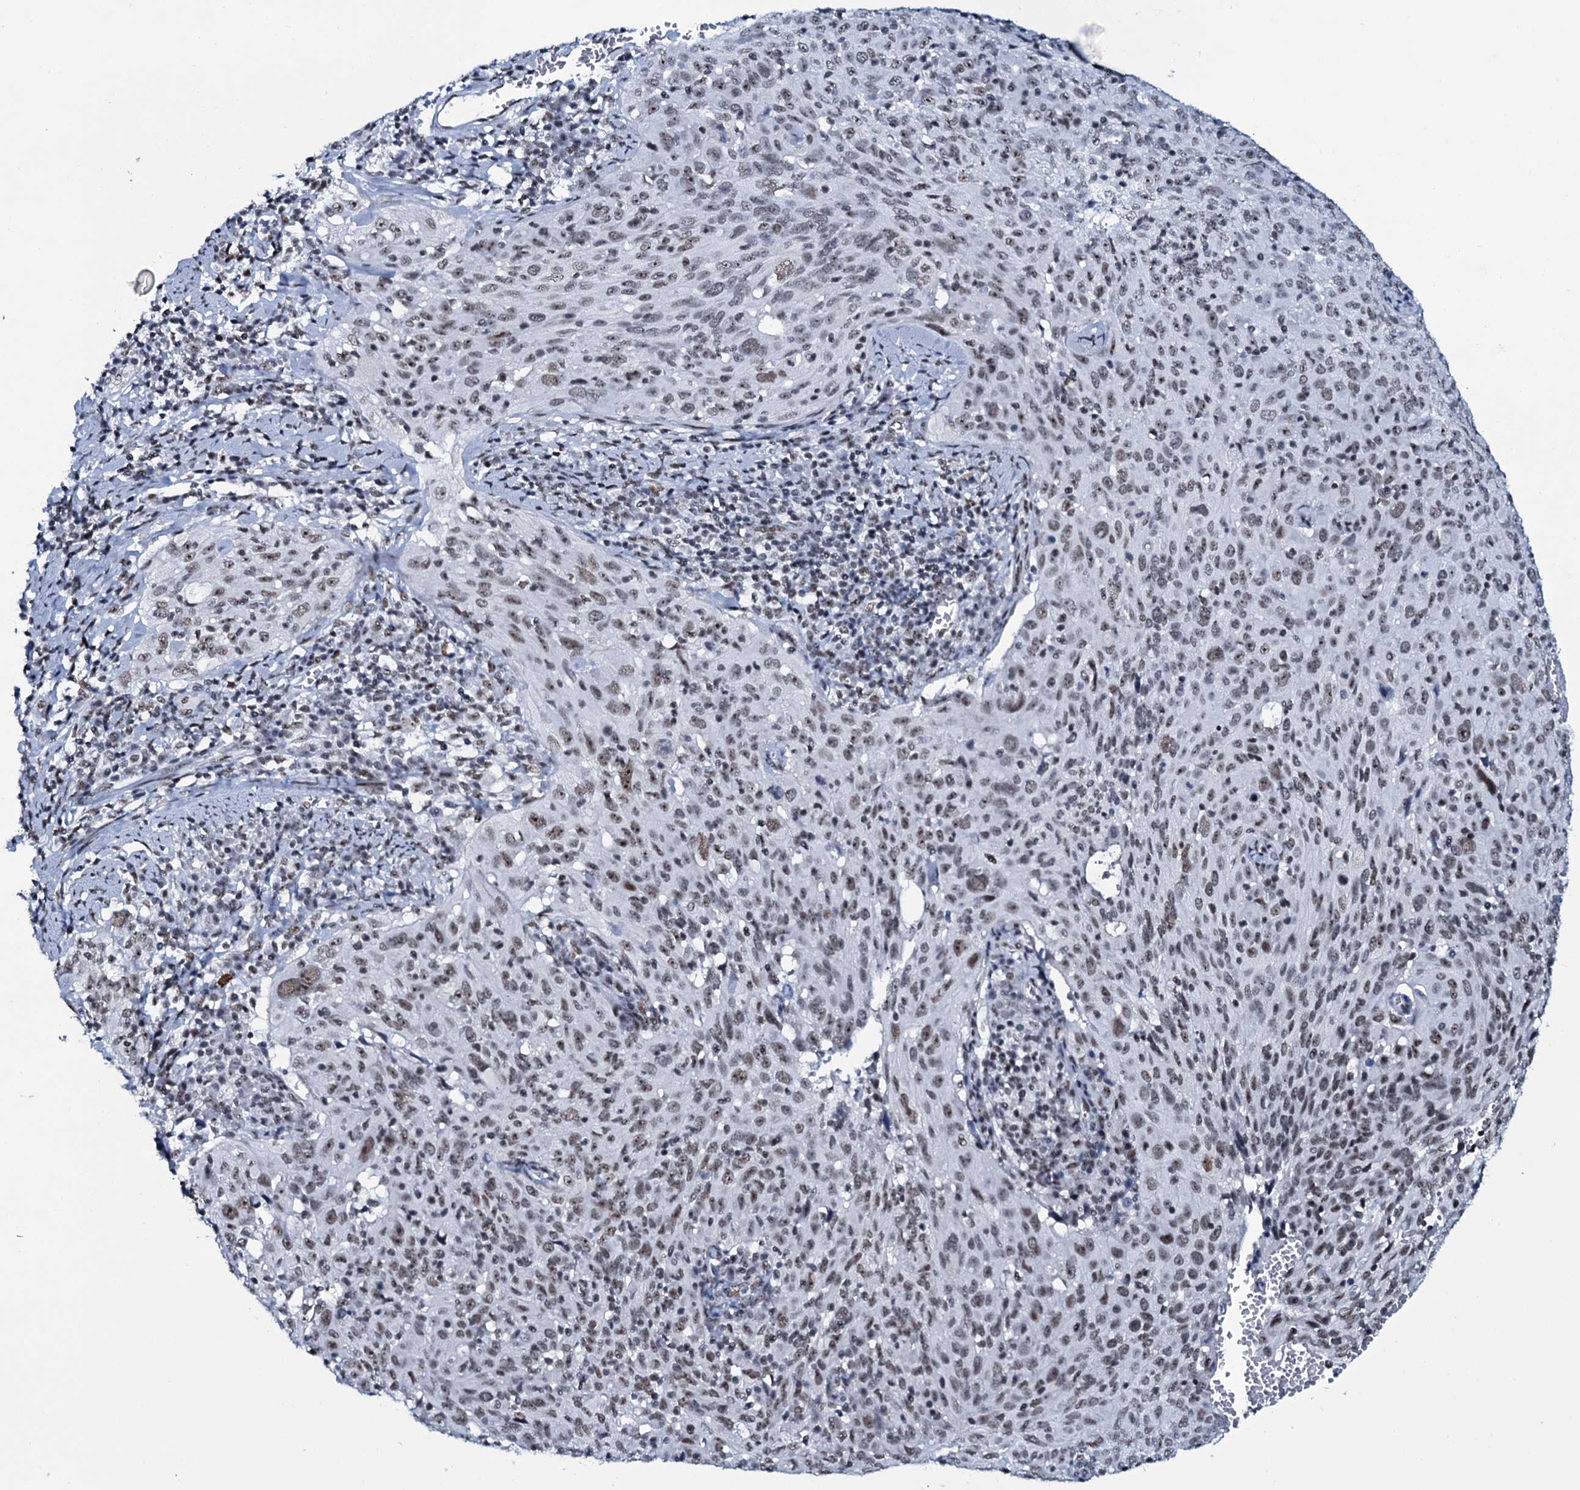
{"staining": {"intensity": "moderate", "quantity": ">75%", "location": "nuclear"}, "tissue": "cervical cancer", "cell_type": "Tumor cells", "image_type": "cancer", "snomed": [{"axis": "morphology", "description": "Squamous cell carcinoma, NOS"}, {"axis": "topography", "description": "Cervix"}], "caption": "Cervical cancer (squamous cell carcinoma) was stained to show a protein in brown. There is medium levels of moderate nuclear positivity in approximately >75% of tumor cells. Using DAB (3,3'-diaminobenzidine) (brown) and hematoxylin (blue) stains, captured at high magnification using brightfield microscopy.", "gene": "ZMIZ2", "patient": {"sex": "female", "age": 31}}